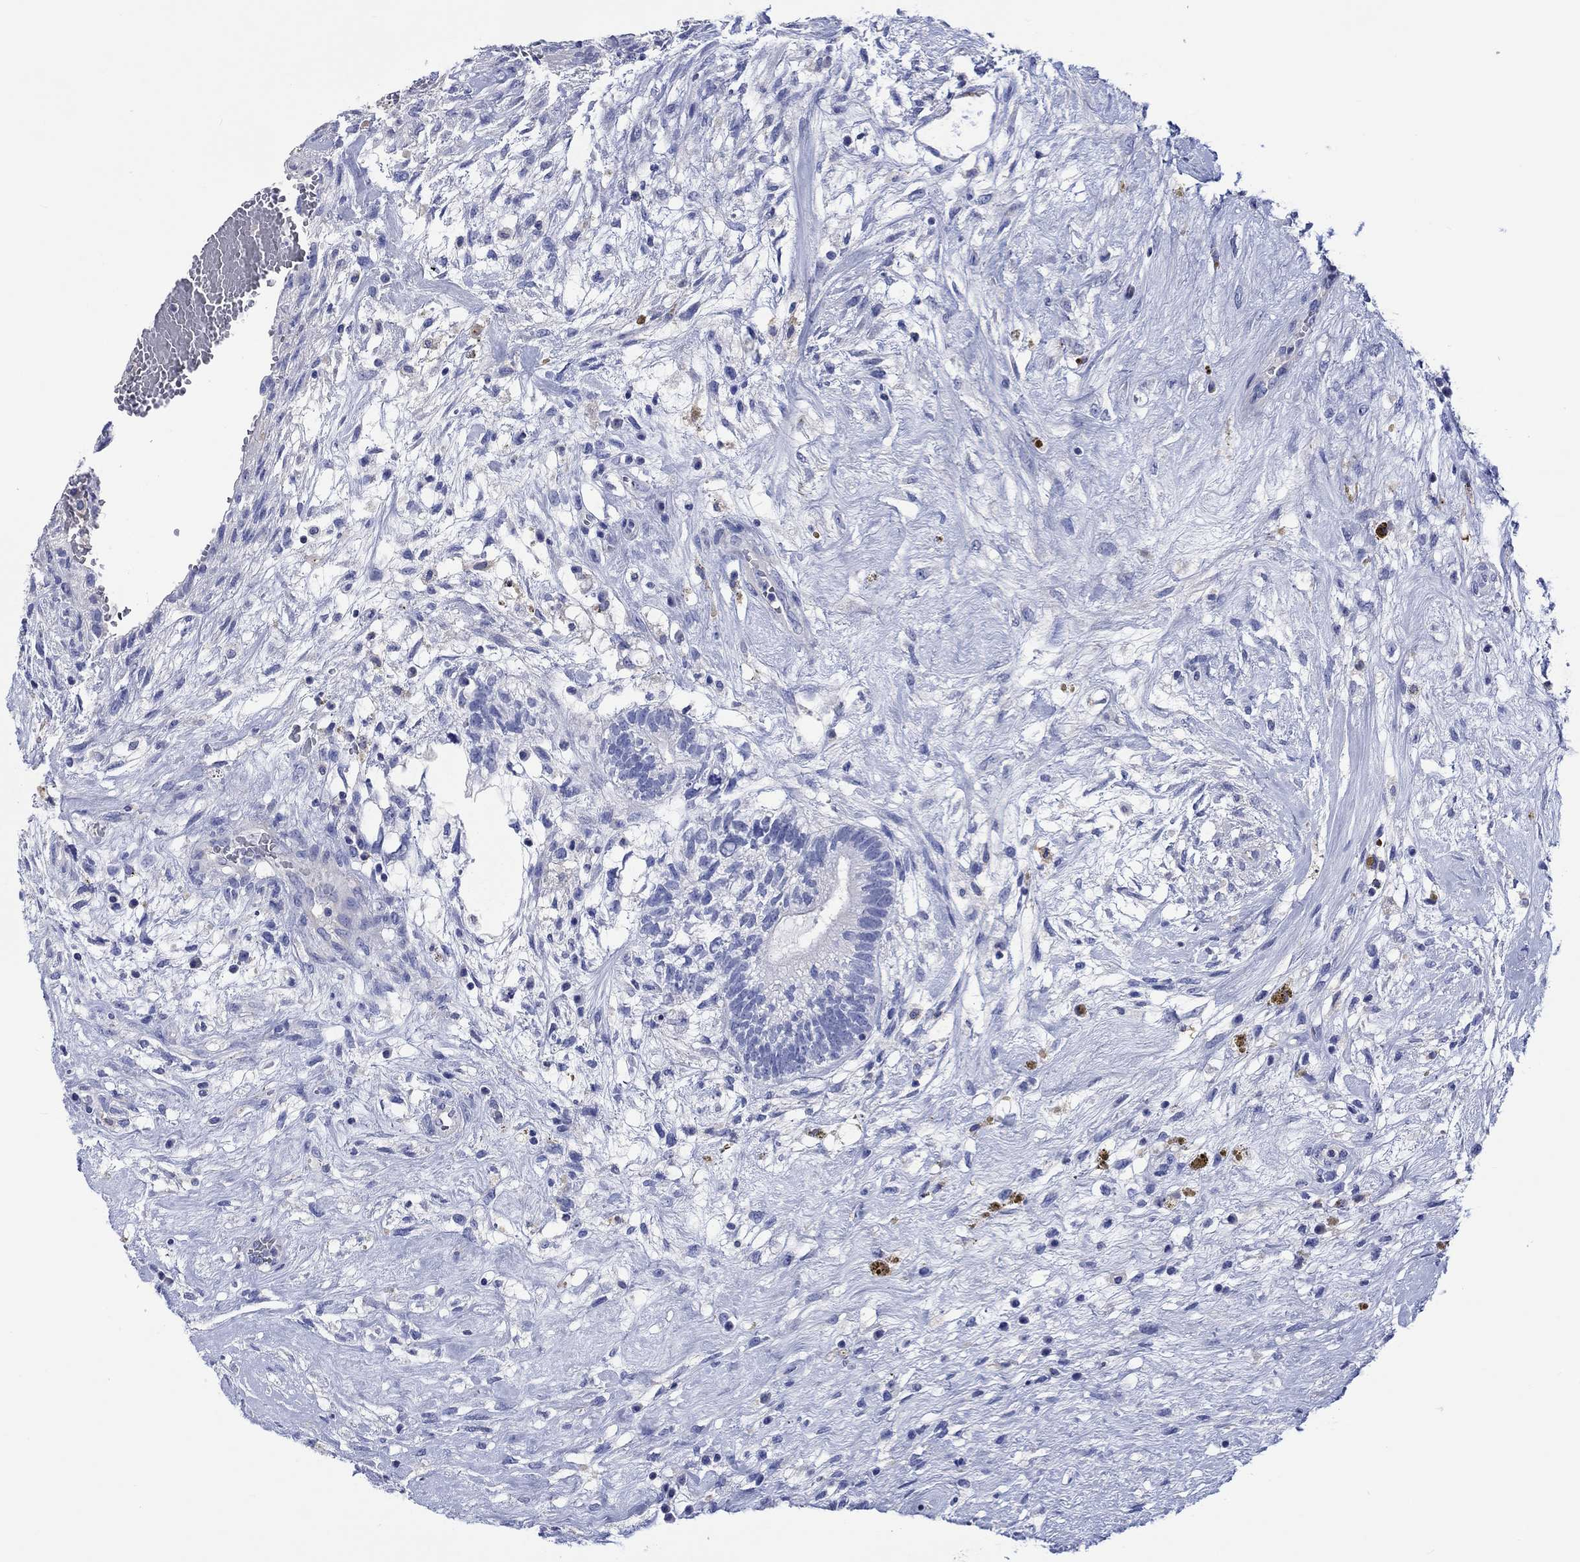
{"staining": {"intensity": "negative", "quantity": "none", "location": "none"}, "tissue": "testis cancer", "cell_type": "Tumor cells", "image_type": "cancer", "snomed": [{"axis": "morphology", "description": "Normal tissue, NOS"}, {"axis": "morphology", "description": "Carcinoma, Embryonal, NOS"}, {"axis": "topography", "description": "Testis"}, {"axis": "topography", "description": "Epididymis"}], "caption": "Testis cancer was stained to show a protein in brown. There is no significant expression in tumor cells. (Immunohistochemistry, brightfield microscopy, high magnification).", "gene": "TOMM20L", "patient": {"sex": "male", "age": 32}}